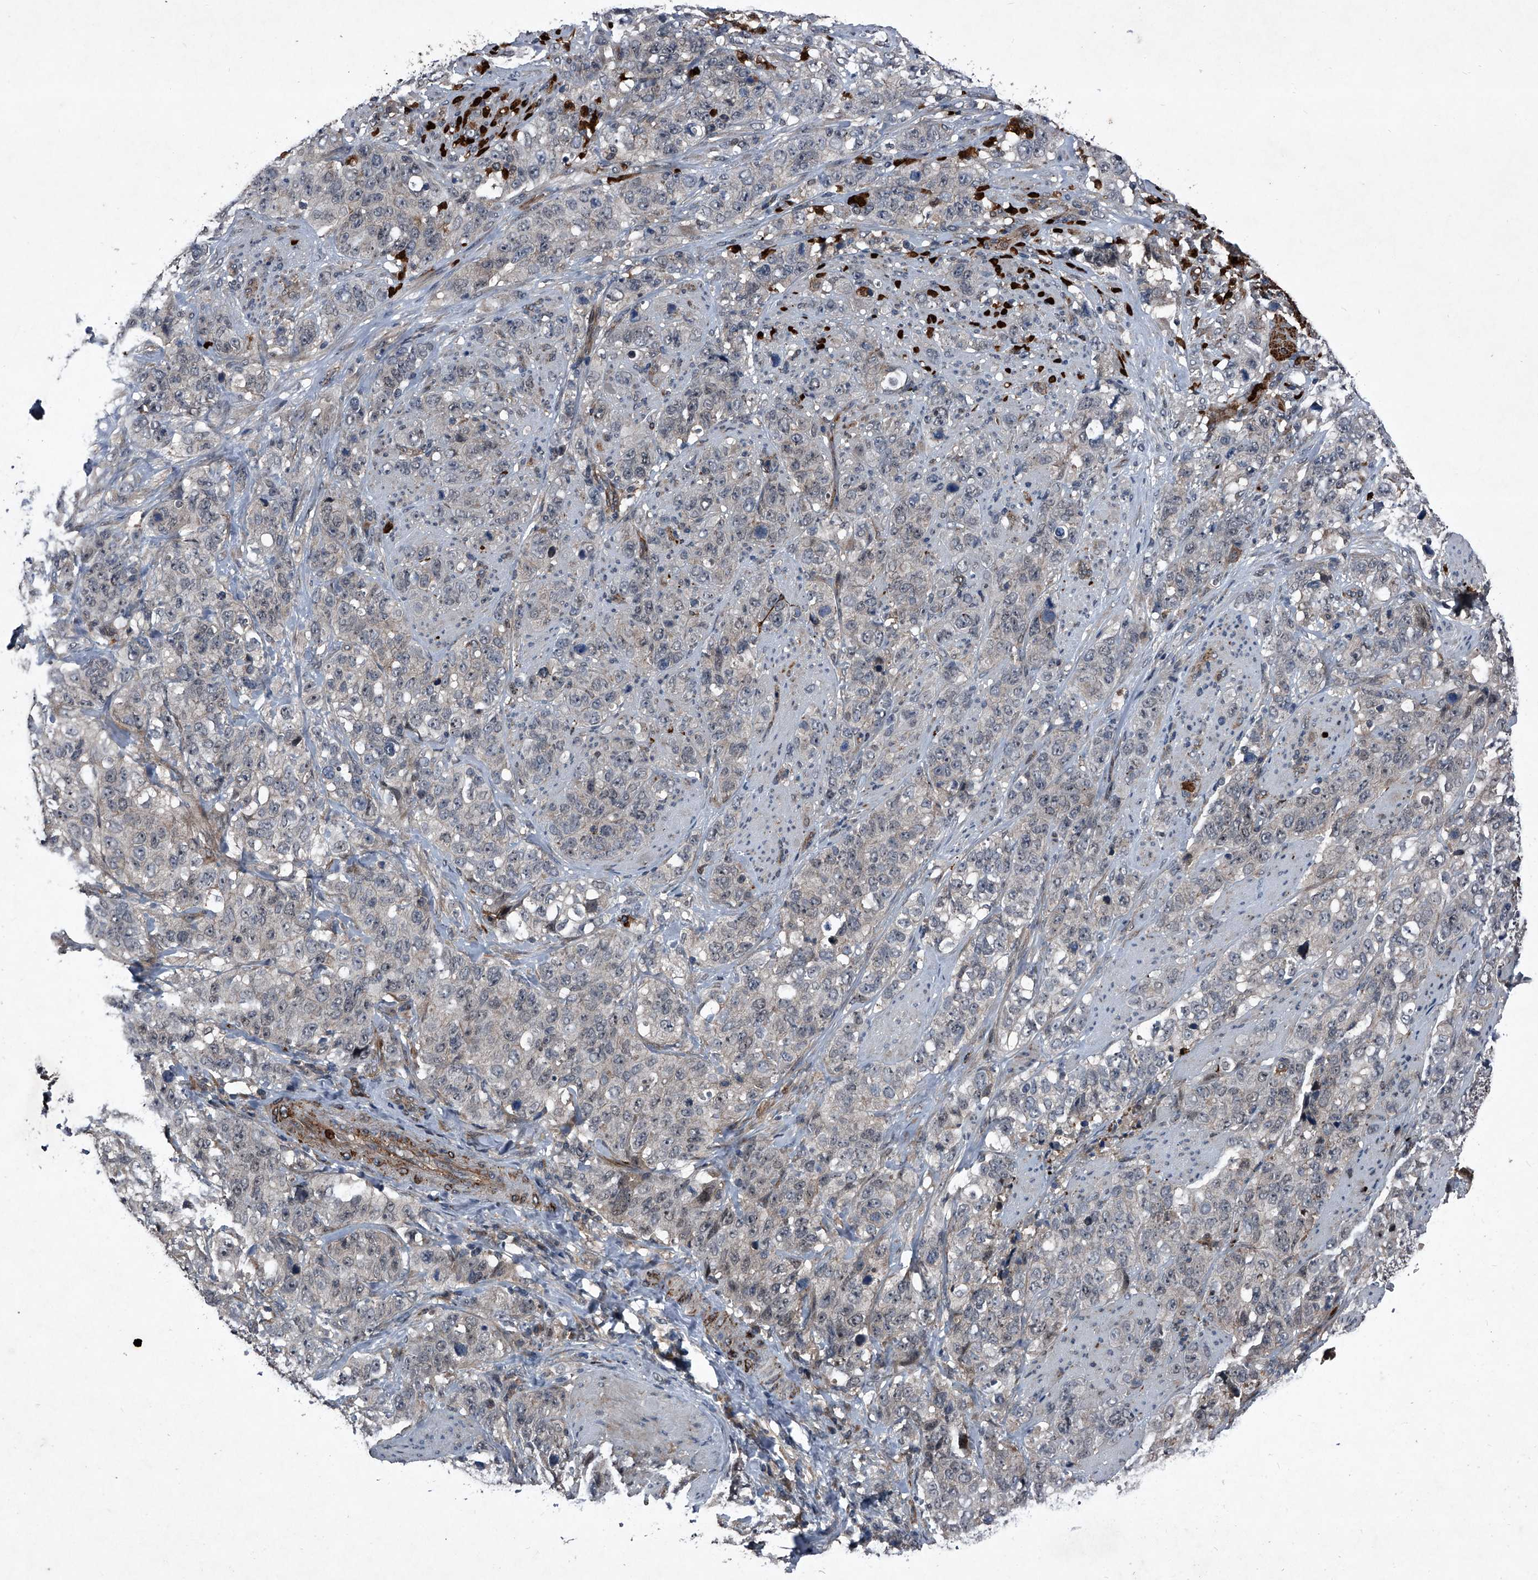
{"staining": {"intensity": "negative", "quantity": "none", "location": "none"}, "tissue": "stomach cancer", "cell_type": "Tumor cells", "image_type": "cancer", "snomed": [{"axis": "morphology", "description": "Adenocarcinoma, NOS"}, {"axis": "topography", "description": "Stomach"}], "caption": "Stomach cancer was stained to show a protein in brown. There is no significant expression in tumor cells.", "gene": "MAPKAP1", "patient": {"sex": "male", "age": 48}}